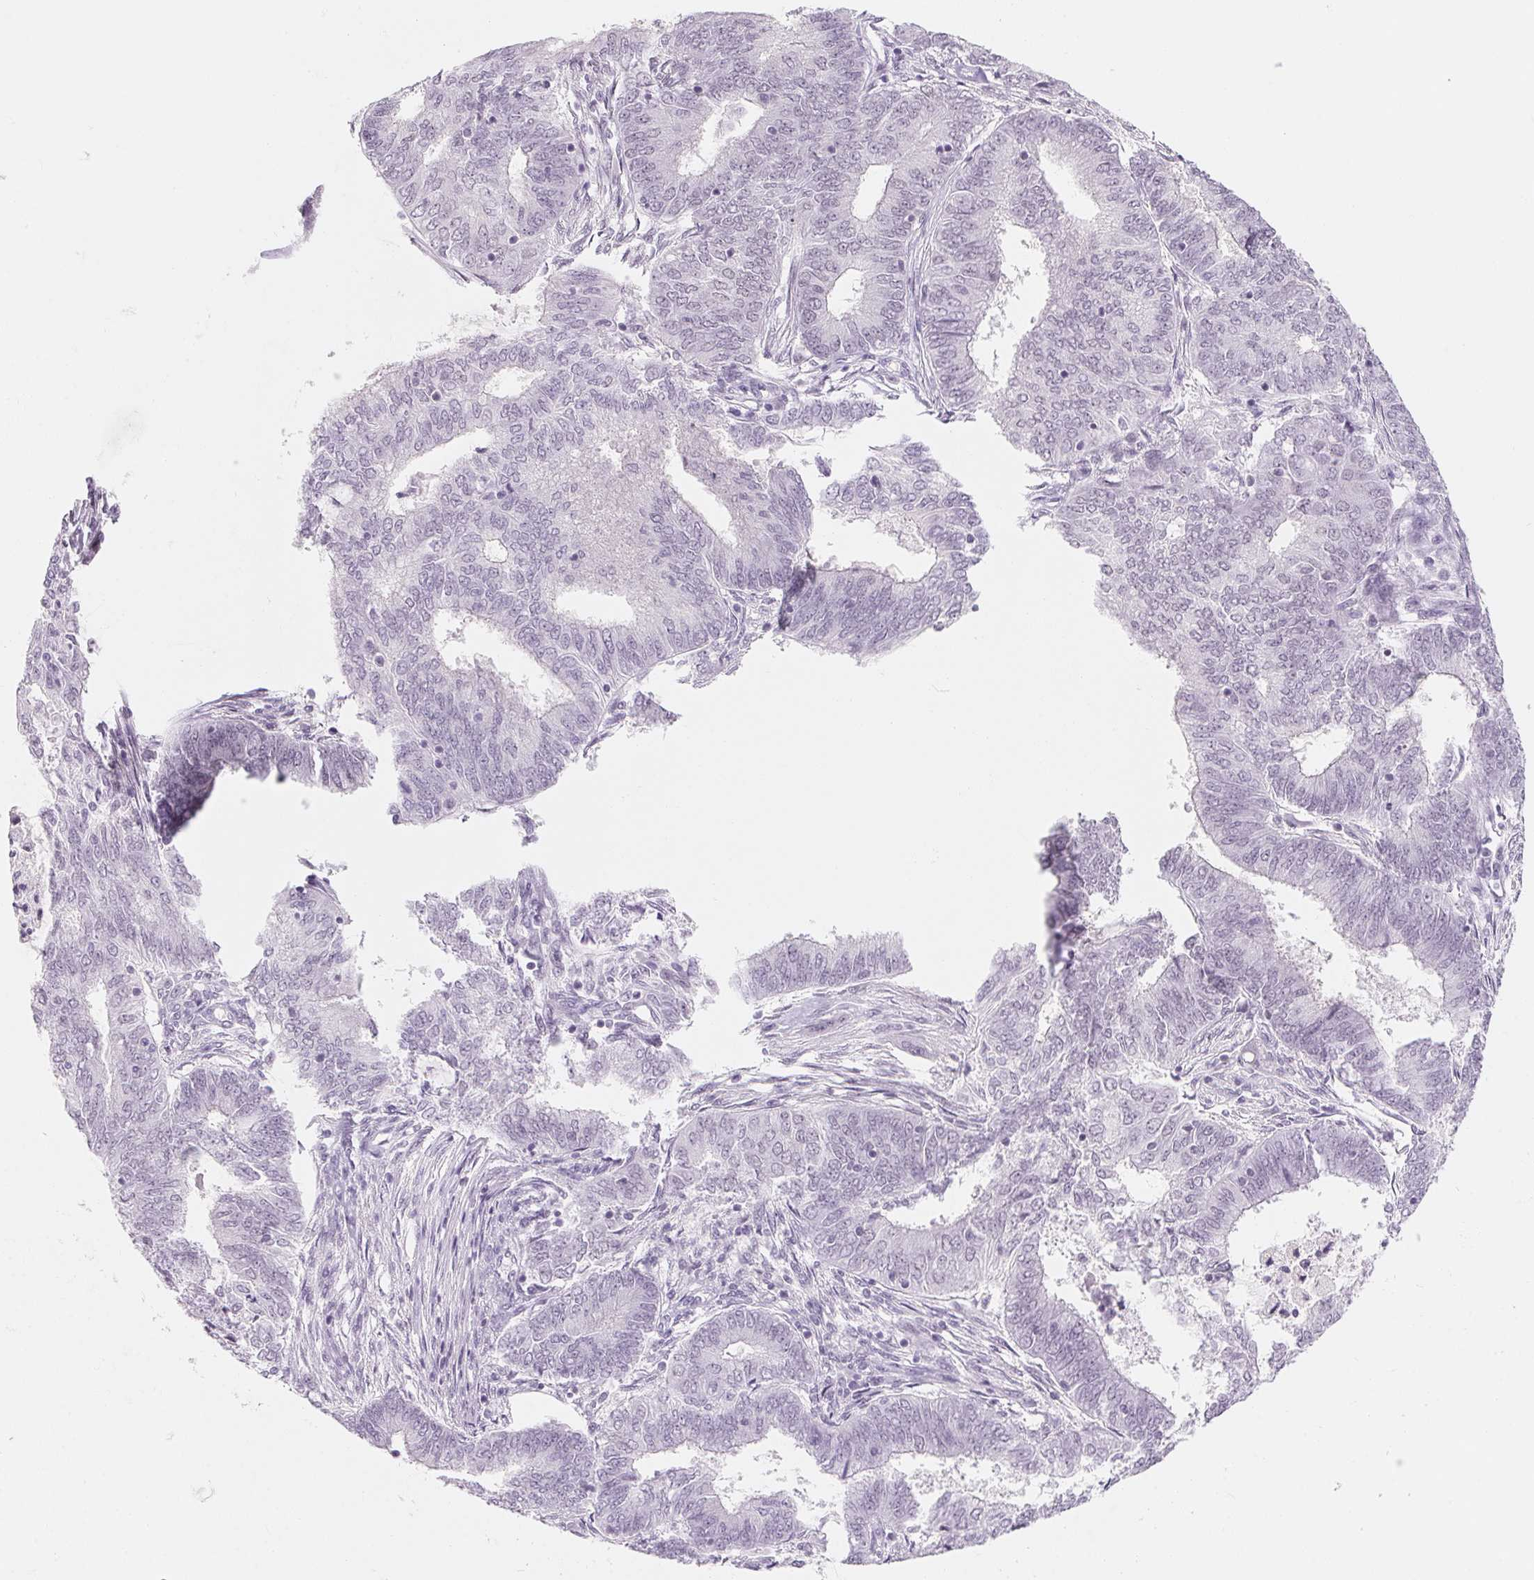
{"staining": {"intensity": "negative", "quantity": "none", "location": "none"}, "tissue": "endometrial cancer", "cell_type": "Tumor cells", "image_type": "cancer", "snomed": [{"axis": "morphology", "description": "Adenocarcinoma, NOS"}, {"axis": "topography", "description": "Endometrium"}], "caption": "DAB (3,3'-diaminobenzidine) immunohistochemical staining of adenocarcinoma (endometrial) displays no significant positivity in tumor cells.", "gene": "ZIC4", "patient": {"sex": "female", "age": 62}}